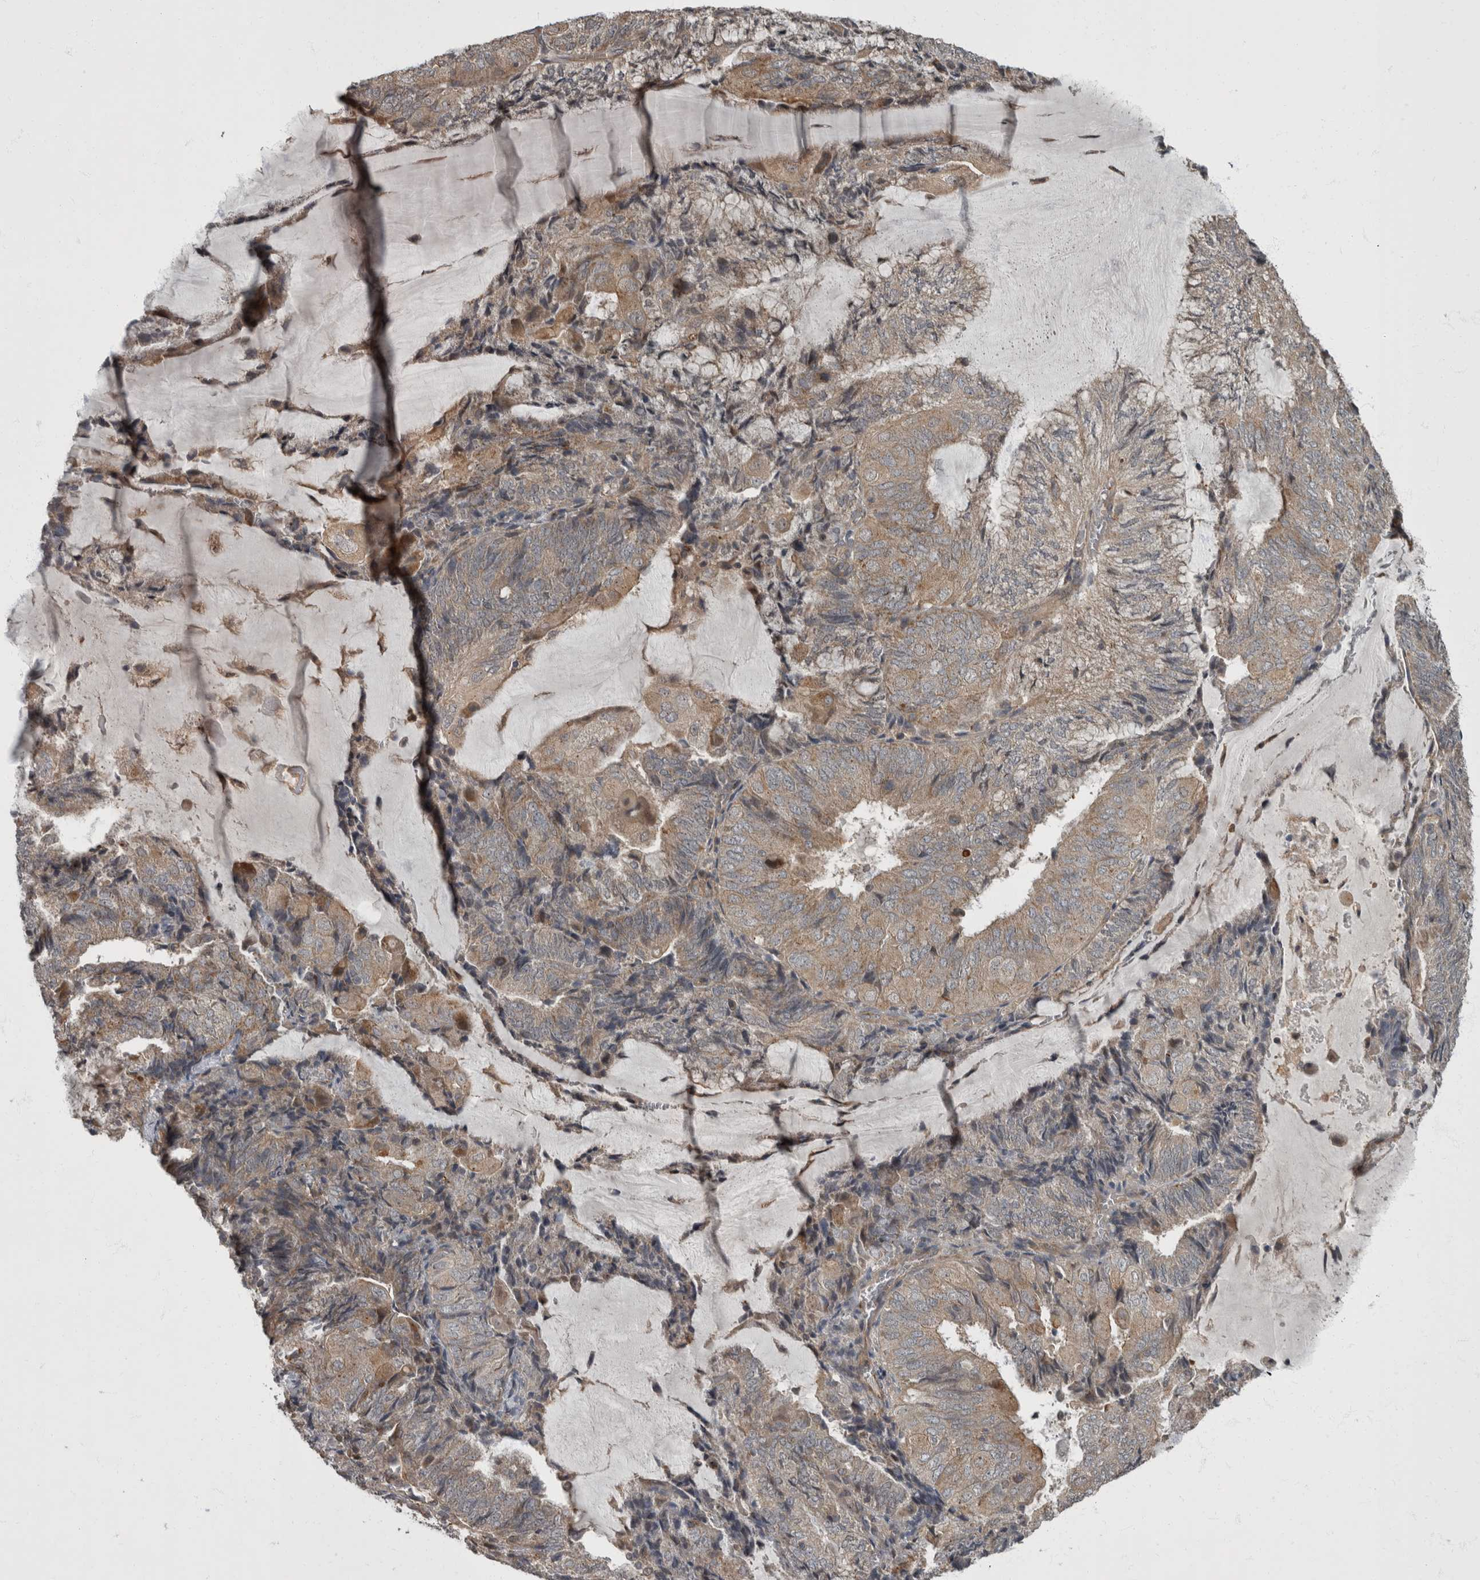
{"staining": {"intensity": "weak", "quantity": ">75%", "location": "cytoplasmic/membranous"}, "tissue": "endometrial cancer", "cell_type": "Tumor cells", "image_type": "cancer", "snomed": [{"axis": "morphology", "description": "Adenocarcinoma, NOS"}, {"axis": "topography", "description": "Endometrium"}], "caption": "The micrograph displays immunohistochemical staining of endometrial cancer (adenocarcinoma). There is weak cytoplasmic/membranous positivity is seen in approximately >75% of tumor cells.", "gene": "VEGFD", "patient": {"sex": "female", "age": 81}}